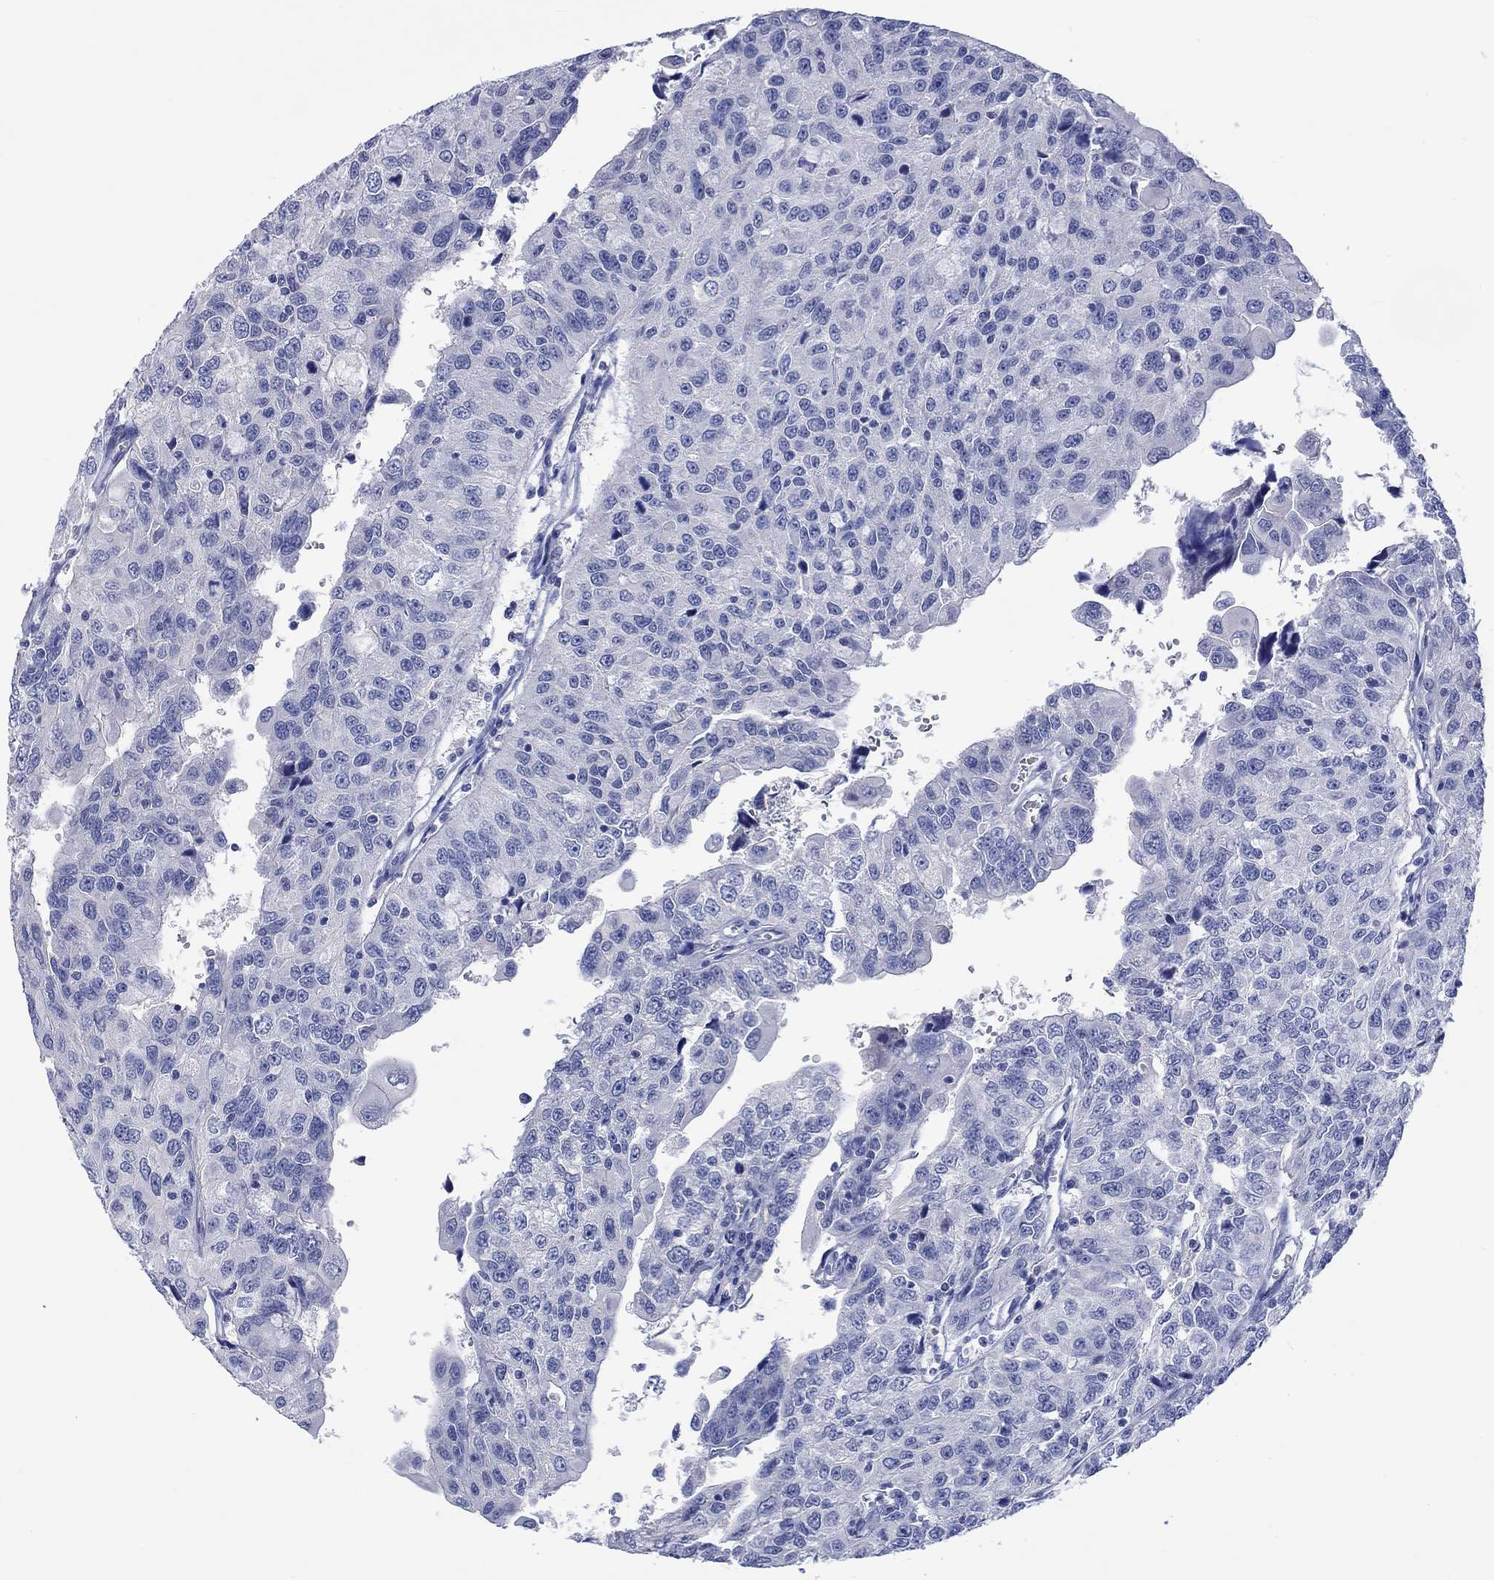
{"staining": {"intensity": "negative", "quantity": "none", "location": "none"}, "tissue": "urothelial cancer", "cell_type": "Tumor cells", "image_type": "cancer", "snomed": [{"axis": "morphology", "description": "Urothelial carcinoma, NOS"}, {"axis": "morphology", "description": "Urothelial carcinoma, High grade"}, {"axis": "topography", "description": "Urinary bladder"}], "caption": "An immunohistochemistry (IHC) image of high-grade urothelial carcinoma is shown. There is no staining in tumor cells of high-grade urothelial carcinoma. (Brightfield microscopy of DAB (3,3'-diaminobenzidine) IHC at high magnification).", "gene": "TOMM20L", "patient": {"sex": "female", "age": 73}}